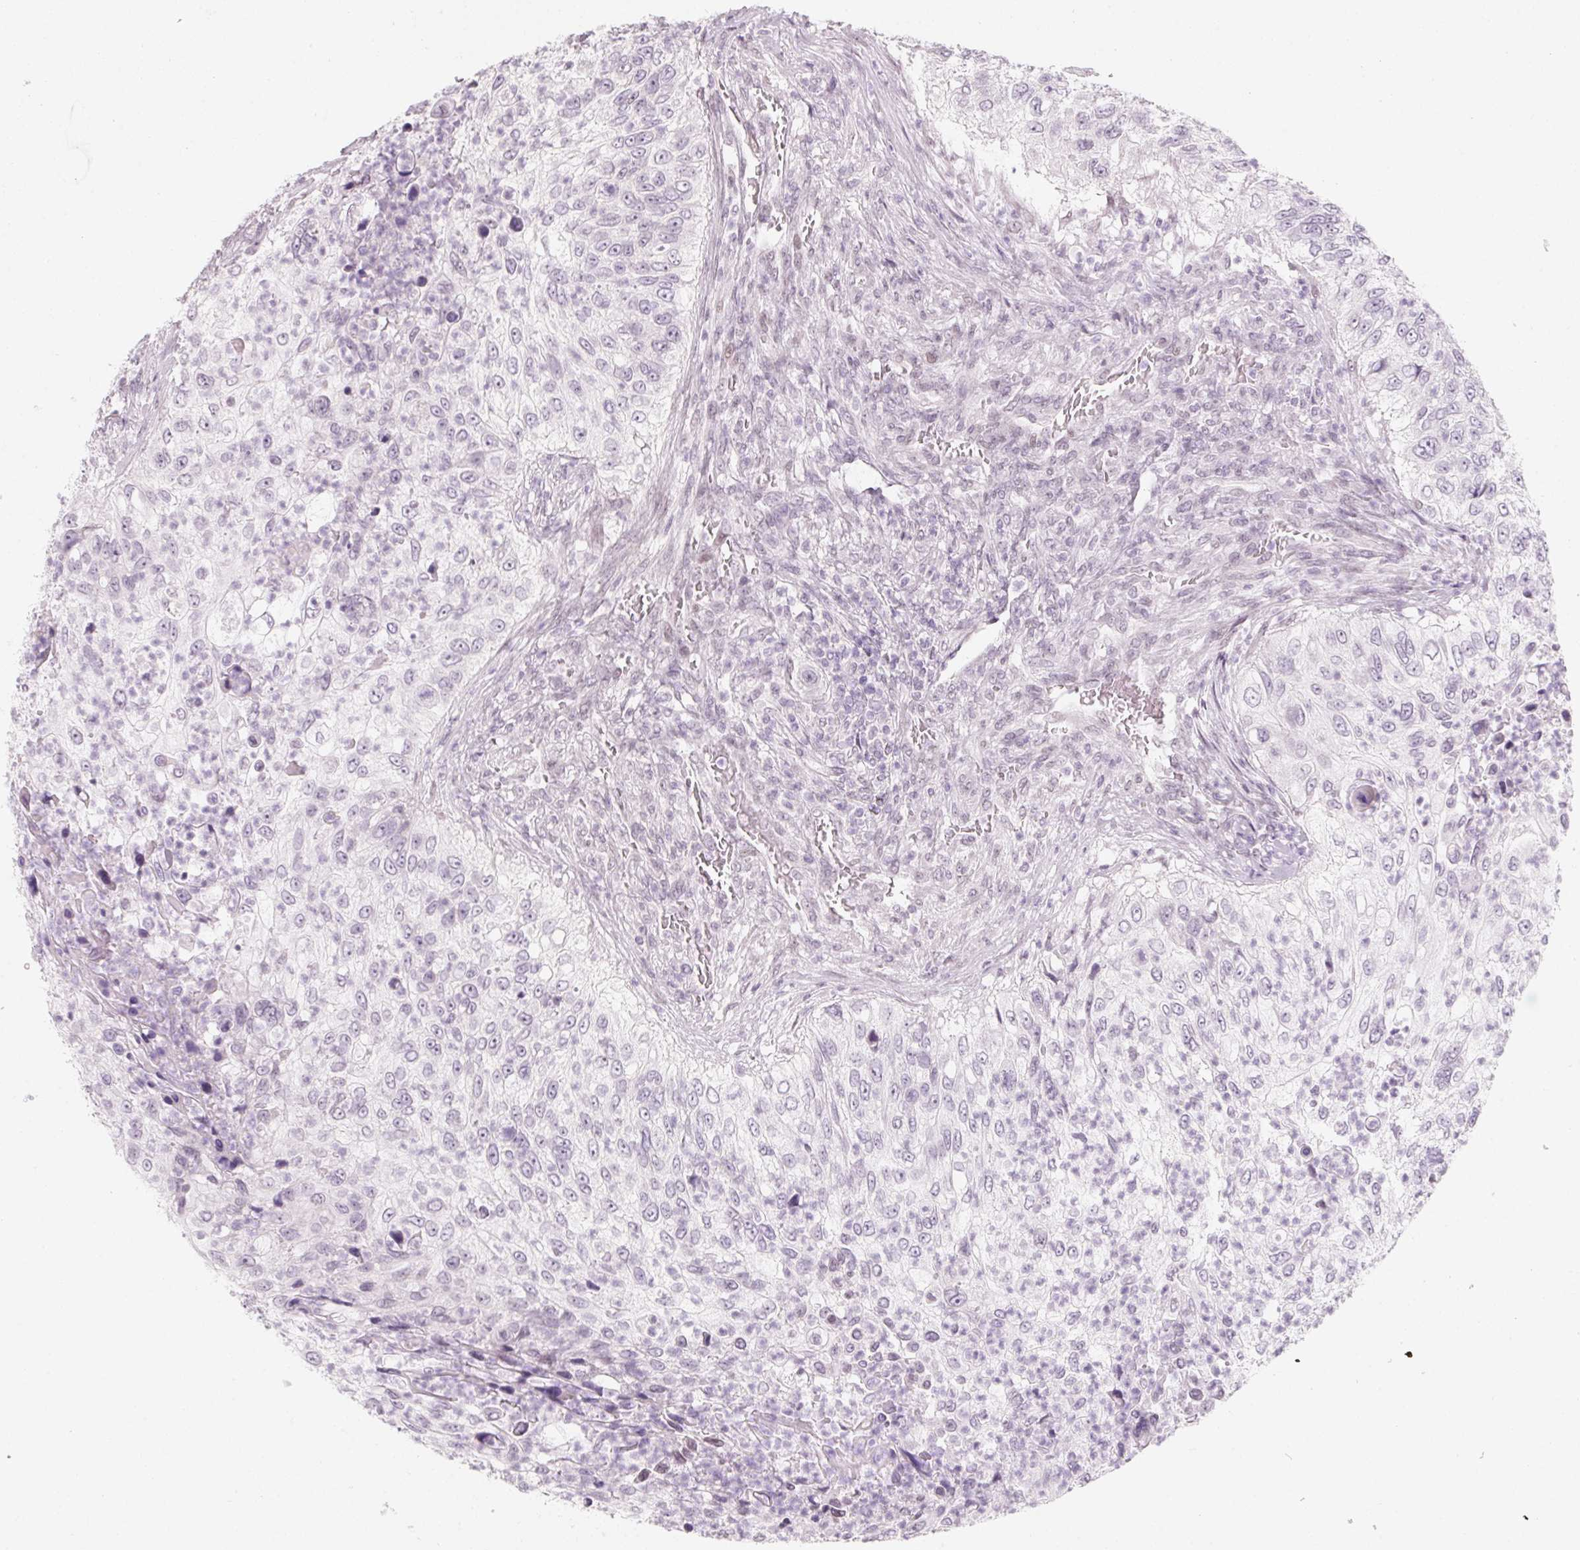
{"staining": {"intensity": "negative", "quantity": "none", "location": "none"}, "tissue": "urothelial cancer", "cell_type": "Tumor cells", "image_type": "cancer", "snomed": [{"axis": "morphology", "description": "Urothelial carcinoma, High grade"}, {"axis": "topography", "description": "Urinary bladder"}], "caption": "This is an immunohistochemistry micrograph of high-grade urothelial carcinoma. There is no positivity in tumor cells.", "gene": "KCNQ2", "patient": {"sex": "female", "age": 60}}